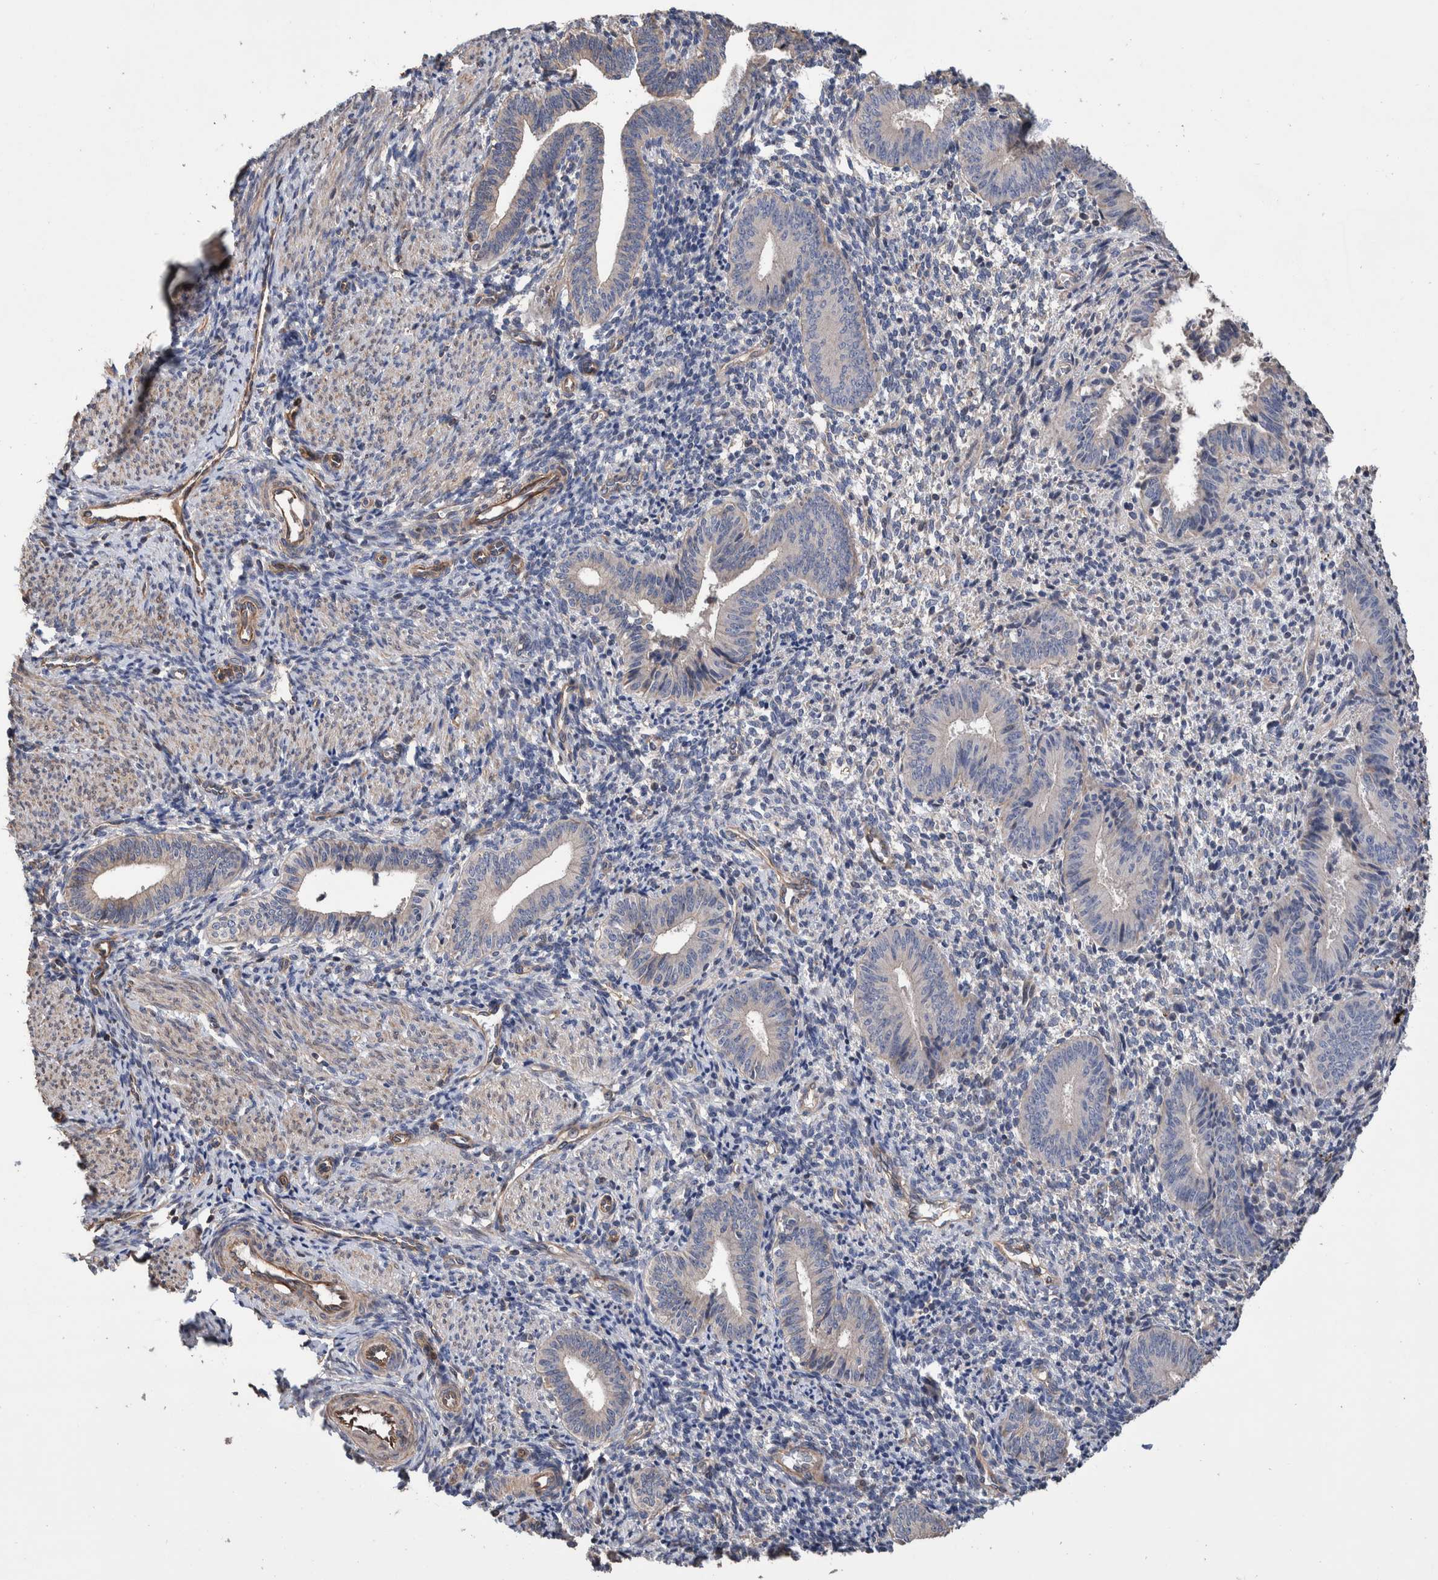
{"staining": {"intensity": "negative", "quantity": "none", "location": "none"}, "tissue": "endometrium", "cell_type": "Cells in endometrial stroma", "image_type": "normal", "snomed": [{"axis": "morphology", "description": "Normal tissue, NOS"}, {"axis": "topography", "description": "Uterus"}, {"axis": "topography", "description": "Endometrium"}], "caption": "High power microscopy histopathology image of an IHC histopathology image of benign endometrium, revealing no significant positivity in cells in endometrial stroma.", "gene": "SLC45A4", "patient": {"sex": "female", "age": 33}}